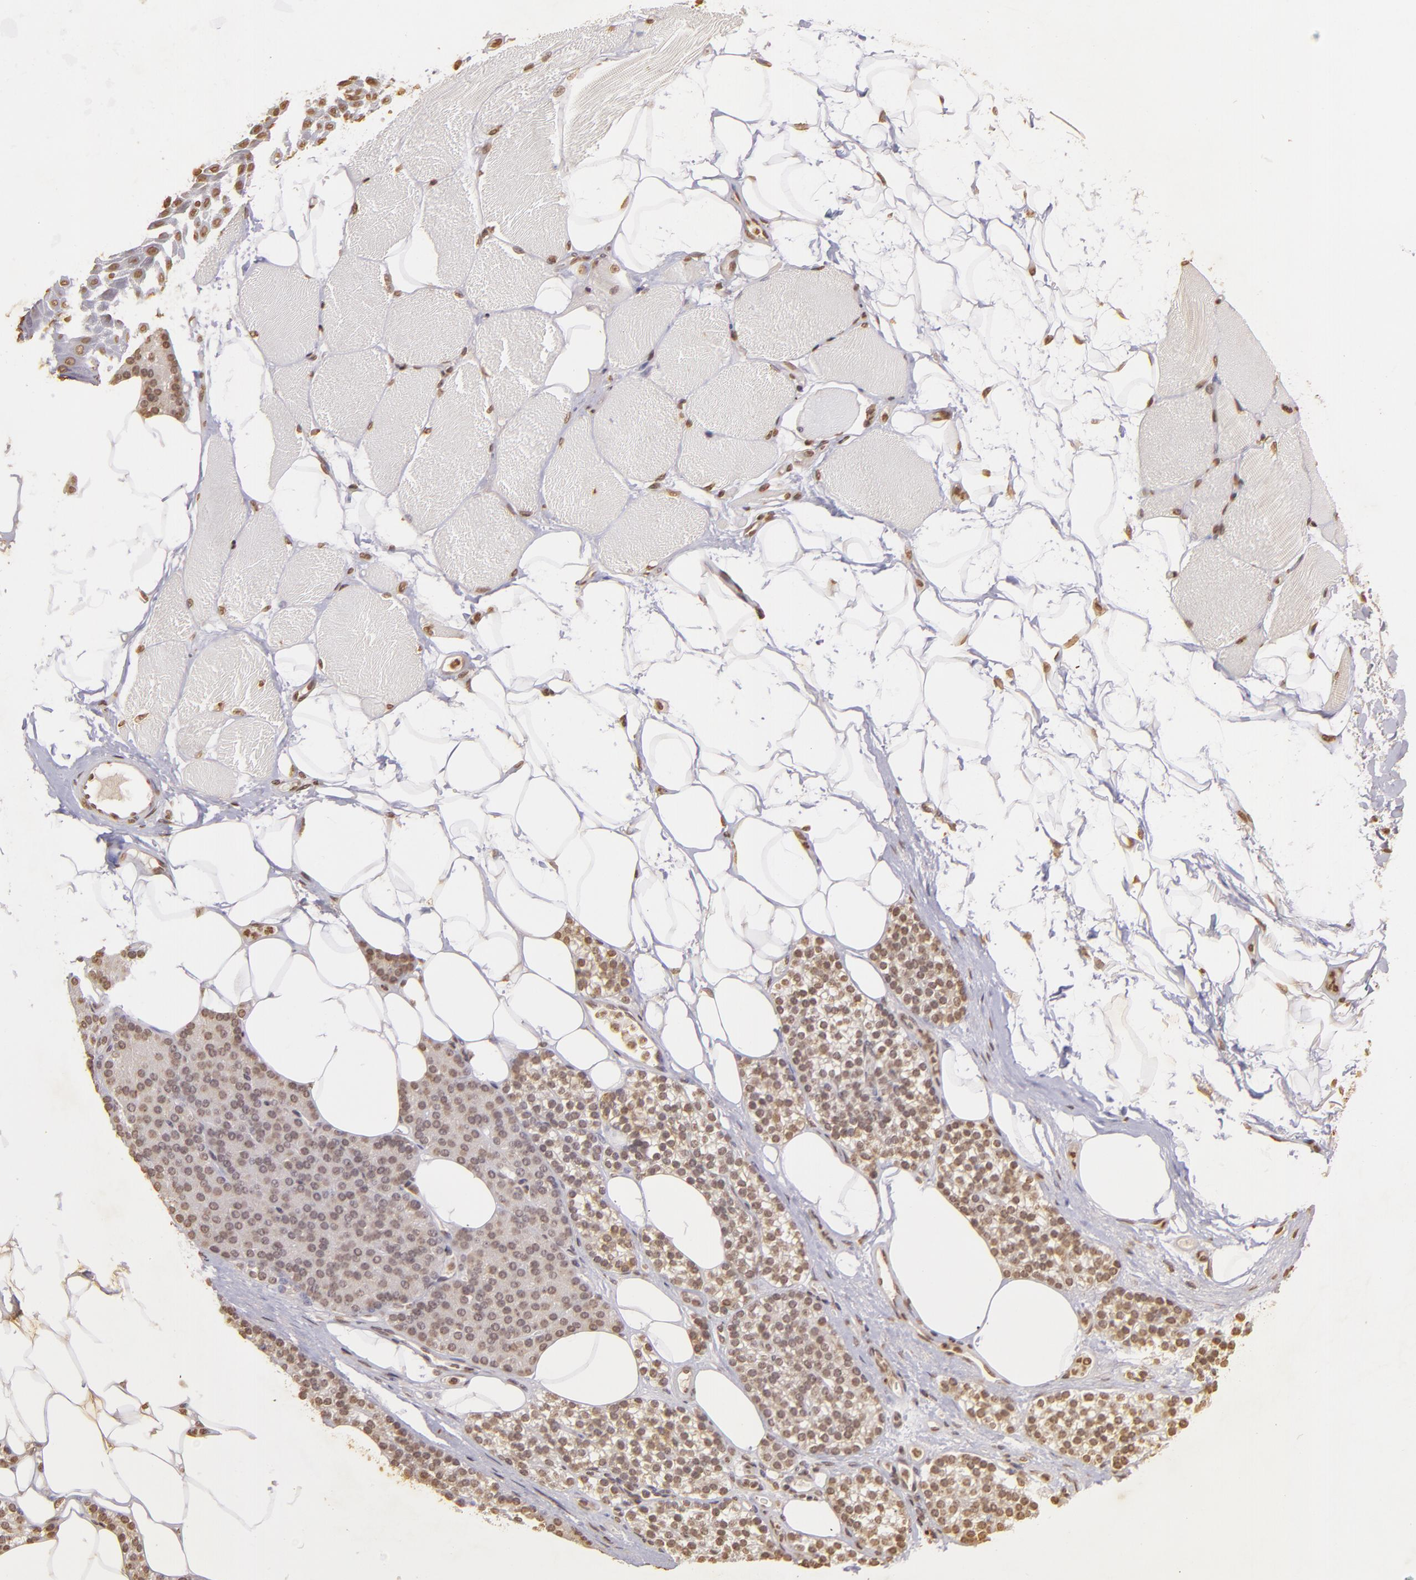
{"staining": {"intensity": "moderate", "quantity": ">75%", "location": "nuclear"}, "tissue": "skeletal muscle", "cell_type": "Myocytes", "image_type": "normal", "snomed": [{"axis": "morphology", "description": "Normal tissue, NOS"}, {"axis": "topography", "description": "Skeletal muscle"}, {"axis": "topography", "description": "Parathyroid gland"}], "caption": "Protein expression analysis of unremarkable human skeletal muscle reveals moderate nuclear expression in about >75% of myocytes.", "gene": "THRB", "patient": {"sex": "female", "age": 37}}